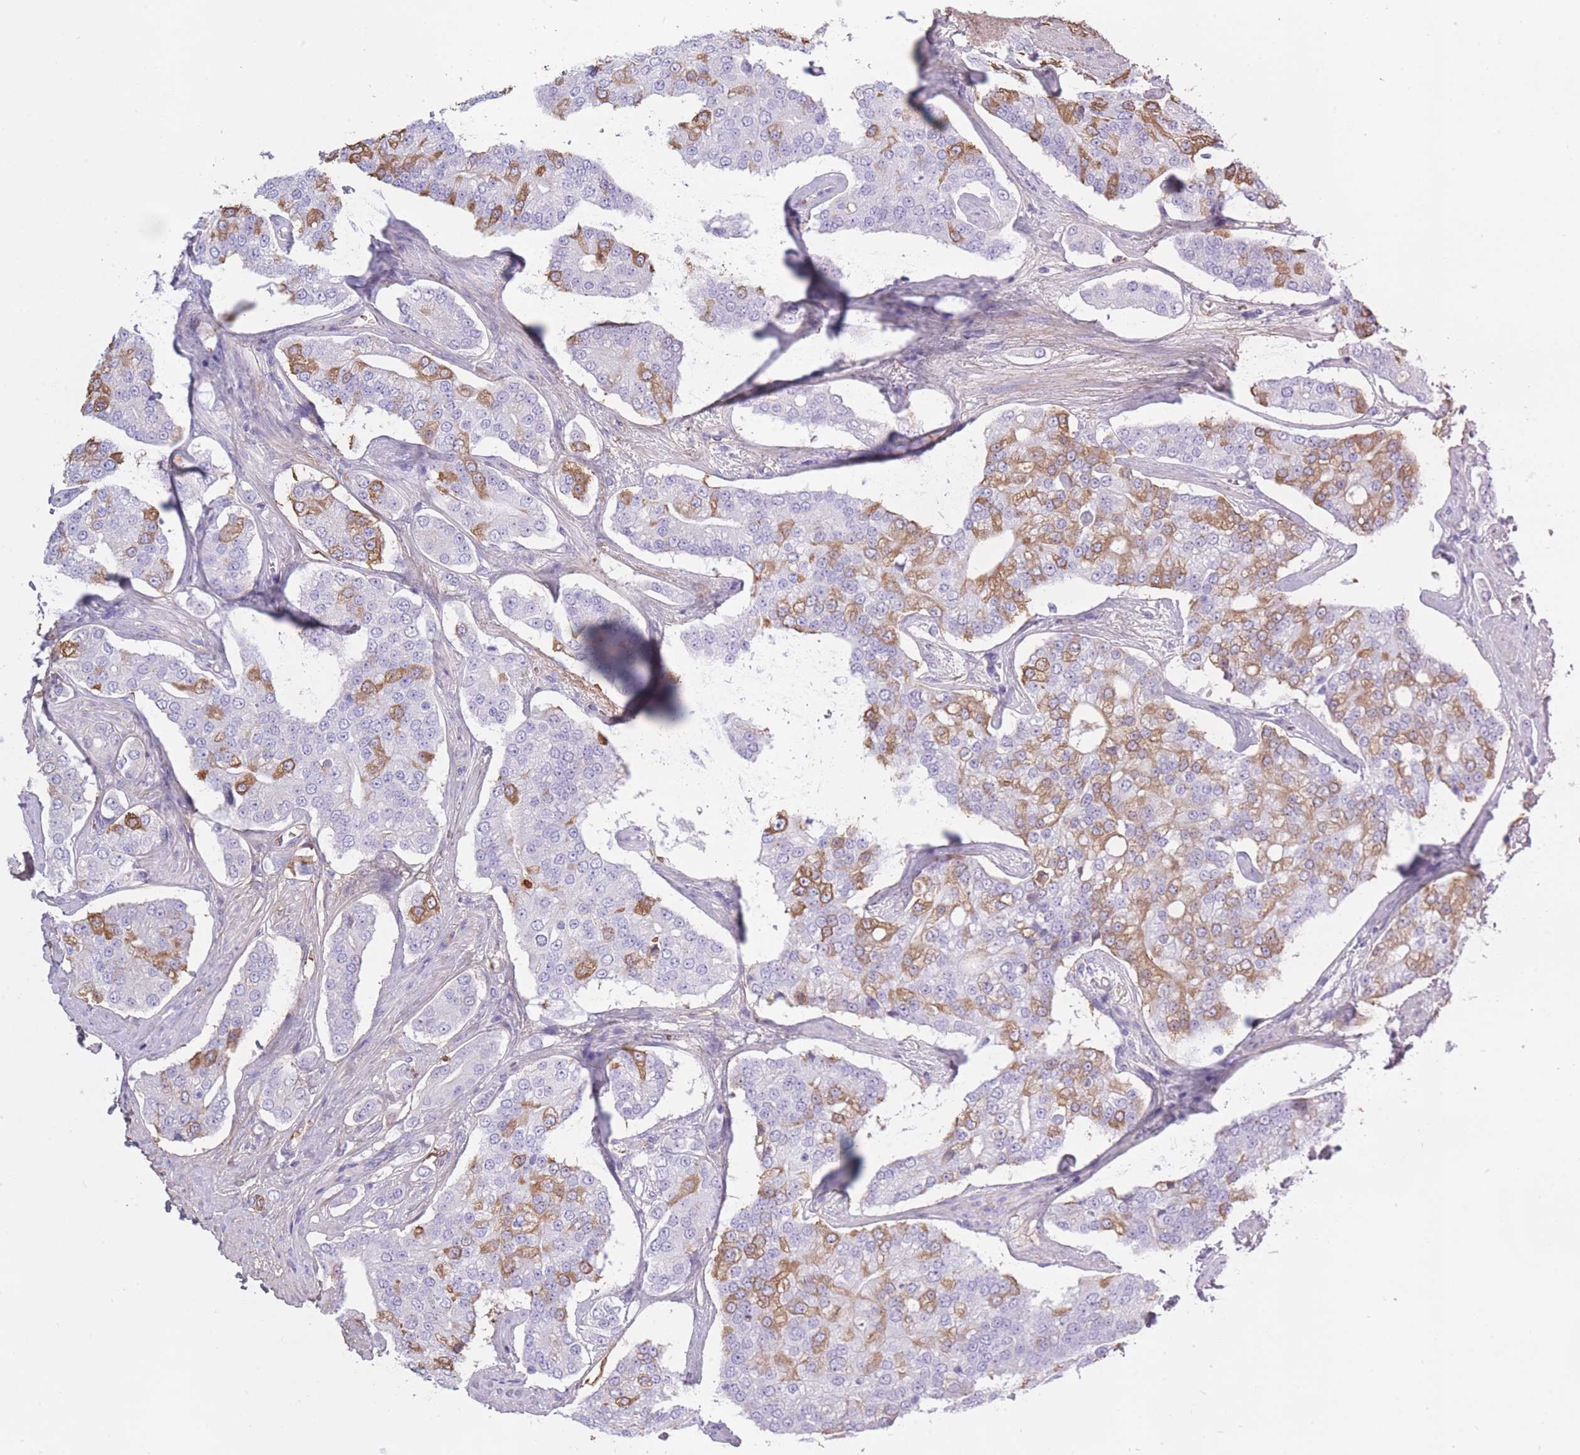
{"staining": {"intensity": "moderate", "quantity": "25%-75%", "location": "cytoplasmic/membranous"}, "tissue": "prostate cancer", "cell_type": "Tumor cells", "image_type": "cancer", "snomed": [{"axis": "morphology", "description": "Adenocarcinoma, High grade"}, {"axis": "topography", "description": "Prostate"}], "caption": "The micrograph displays a brown stain indicating the presence of a protein in the cytoplasmic/membranous of tumor cells in prostate cancer.", "gene": "AP3S2", "patient": {"sex": "male", "age": 71}}